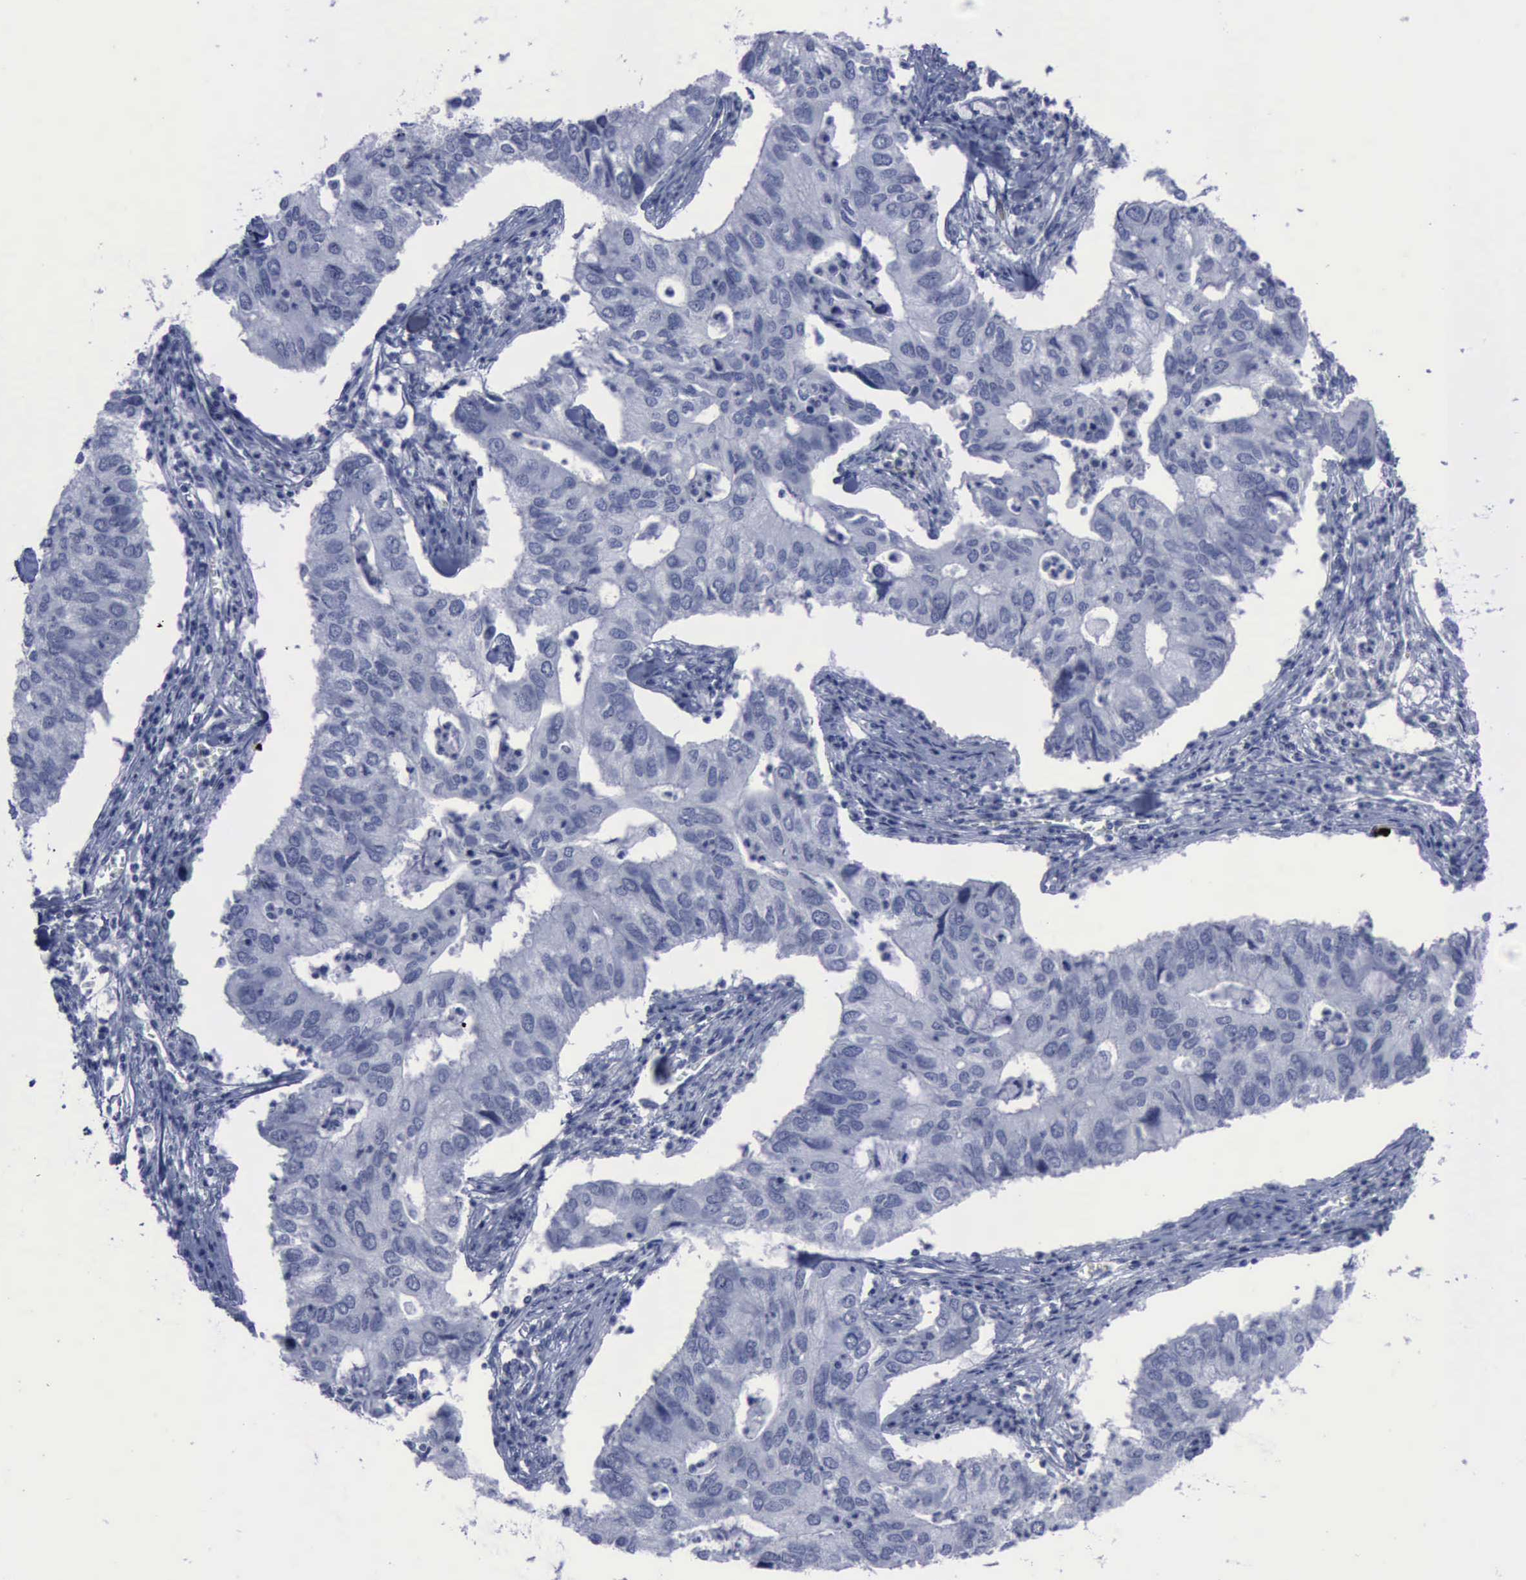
{"staining": {"intensity": "negative", "quantity": "none", "location": "none"}, "tissue": "lung cancer", "cell_type": "Tumor cells", "image_type": "cancer", "snomed": [{"axis": "morphology", "description": "Adenocarcinoma, NOS"}, {"axis": "topography", "description": "Lung"}], "caption": "Micrograph shows no protein positivity in tumor cells of lung cancer (adenocarcinoma) tissue.", "gene": "NGFR", "patient": {"sex": "male", "age": 48}}